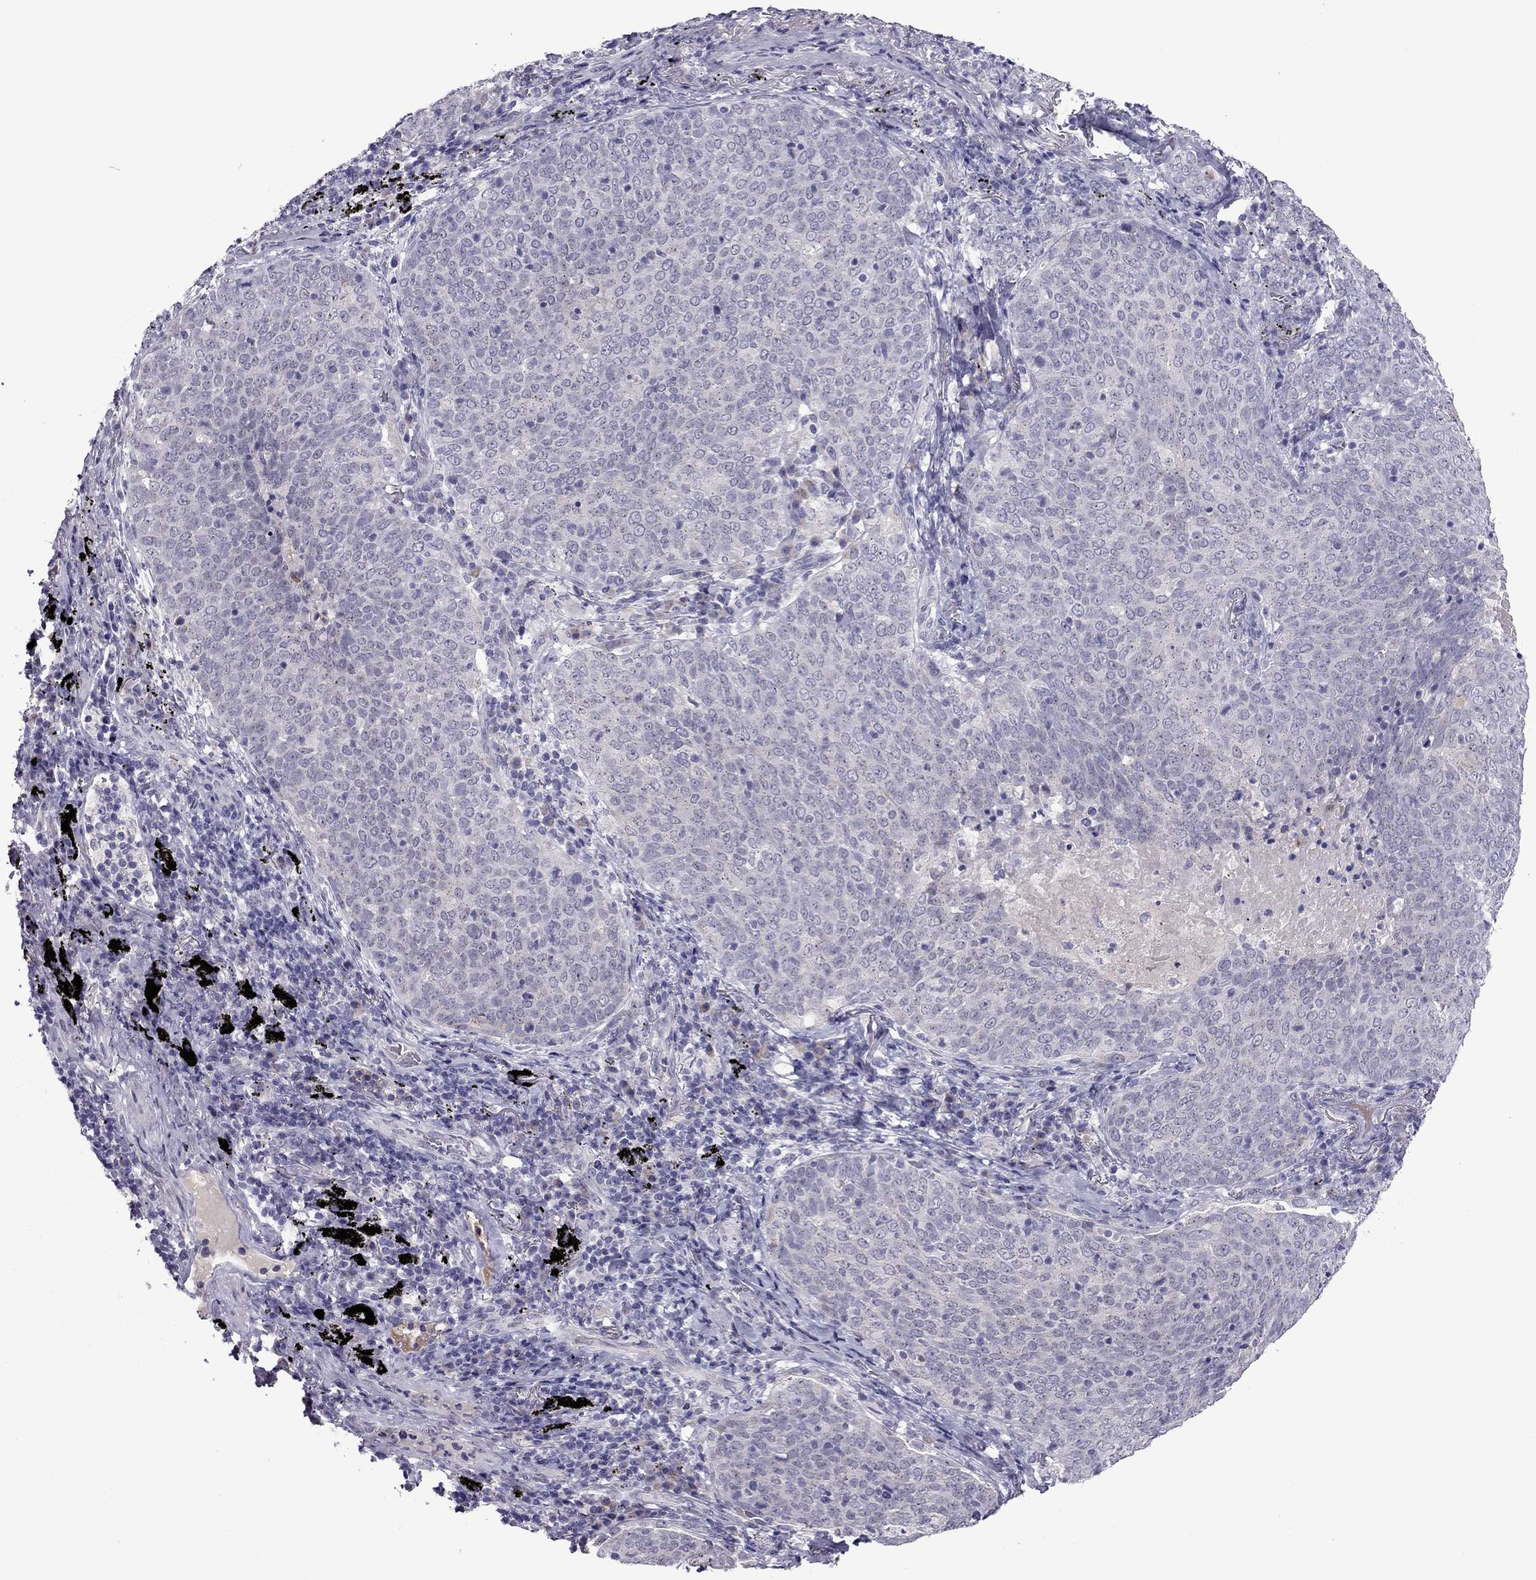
{"staining": {"intensity": "negative", "quantity": "none", "location": "none"}, "tissue": "lung cancer", "cell_type": "Tumor cells", "image_type": "cancer", "snomed": [{"axis": "morphology", "description": "Squamous cell carcinoma, NOS"}, {"axis": "topography", "description": "Lung"}], "caption": "Human squamous cell carcinoma (lung) stained for a protein using IHC reveals no expression in tumor cells.", "gene": "MYBPH", "patient": {"sex": "male", "age": 82}}